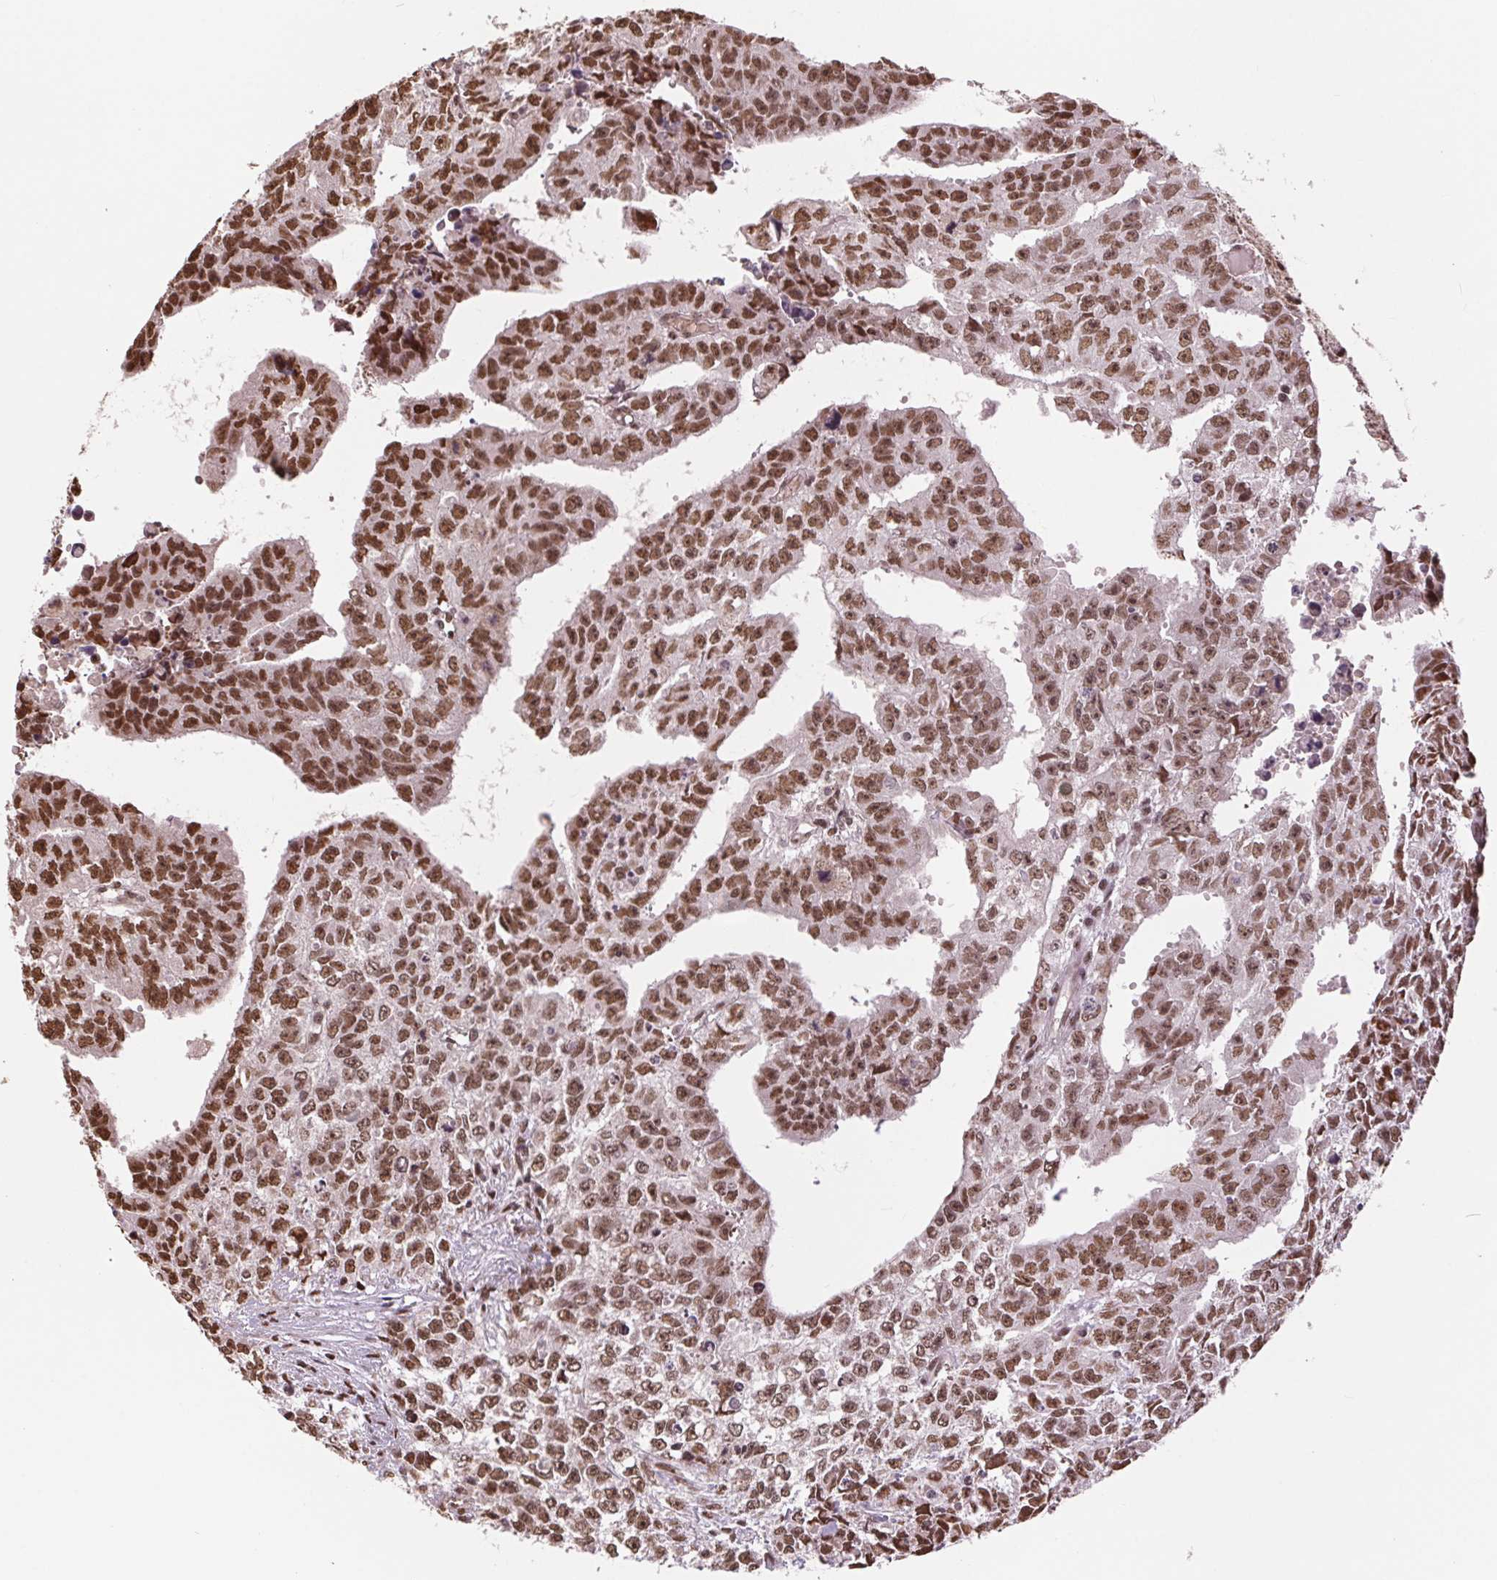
{"staining": {"intensity": "strong", "quantity": ">75%", "location": "nuclear"}, "tissue": "testis cancer", "cell_type": "Tumor cells", "image_type": "cancer", "snomed": [{"axis": "morphology", "description": "Carcinoma, Embryonal, NOS"}, {"axis": "morphology", "description": "Teratoma, malignant, NOS"}, {"axis": "topography", "description": "Testis"}], "caption": "Approximately >75% of tumor cells in human testis cancer (embryonal carcinoma) exhibit strong nuclear protein expression as visualized by brown immunohistochemical staining.", "gene": "RAD23A", "patient": {"sex": "male", "age": 24}}